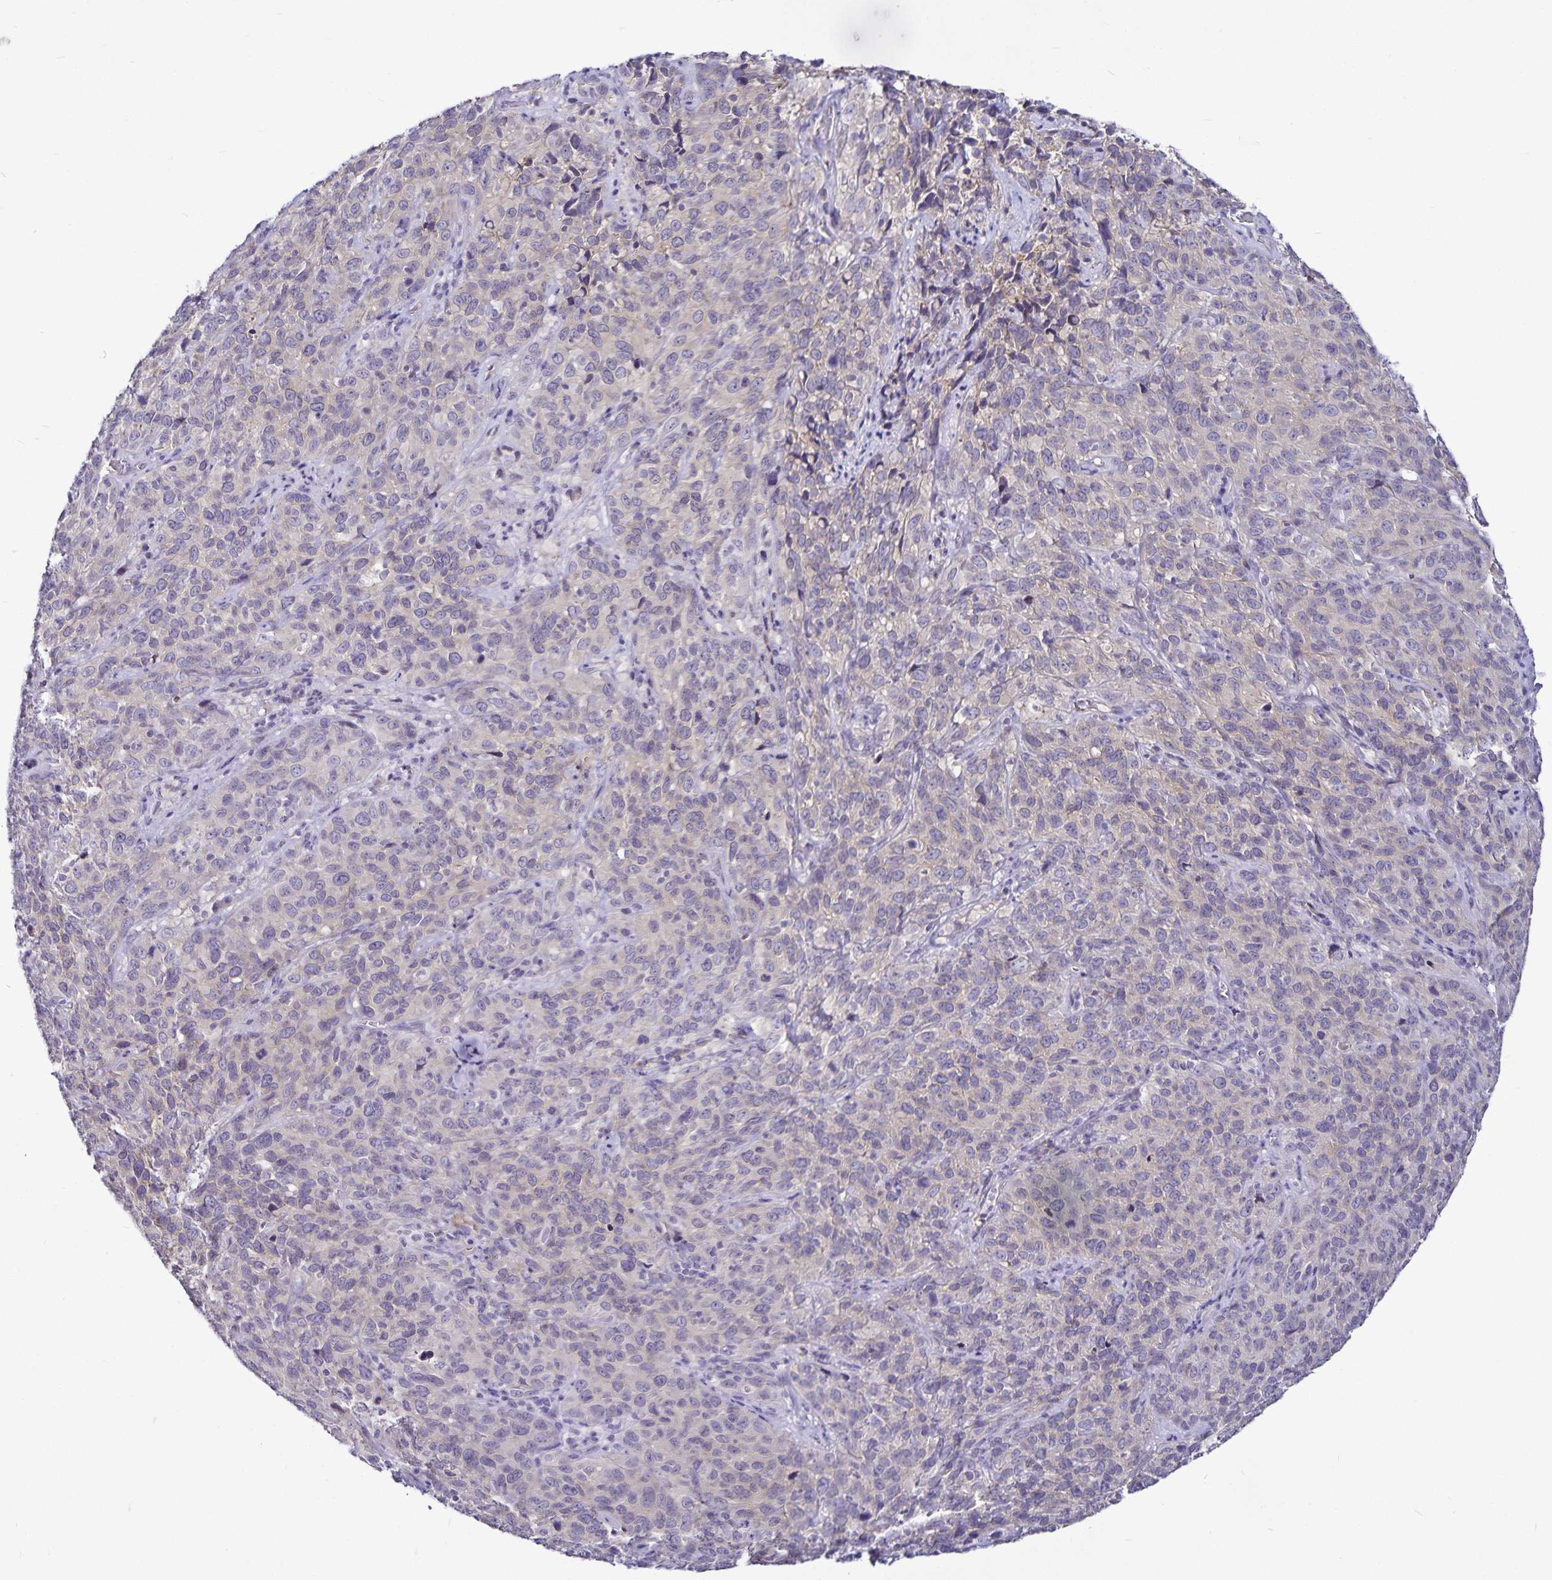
{"staining": {"intensity": "negative", "quantity": "none", "location": "none"}, "tissue": "cervical cancer", "cell_type": "Tumor cells", "image_type": "cancer", "snomed": [{"axis": "morphology", "description": "Squamous cell carcinoma, NOS"}, {"axis": "topography", "description": "Cervix"}], "caption": "Immunohistochemistry (IHC) of human squamous cell carcinoma (cervical) reveals no expression in tumor cells. Brightfield microscopy of immunohistochemistry (IHC) stained with DAB (brown) and hematoxylin (blue), captured at high magnification.", "gene": "GNG12", "patient": {"sex": "female", "age": 51}}